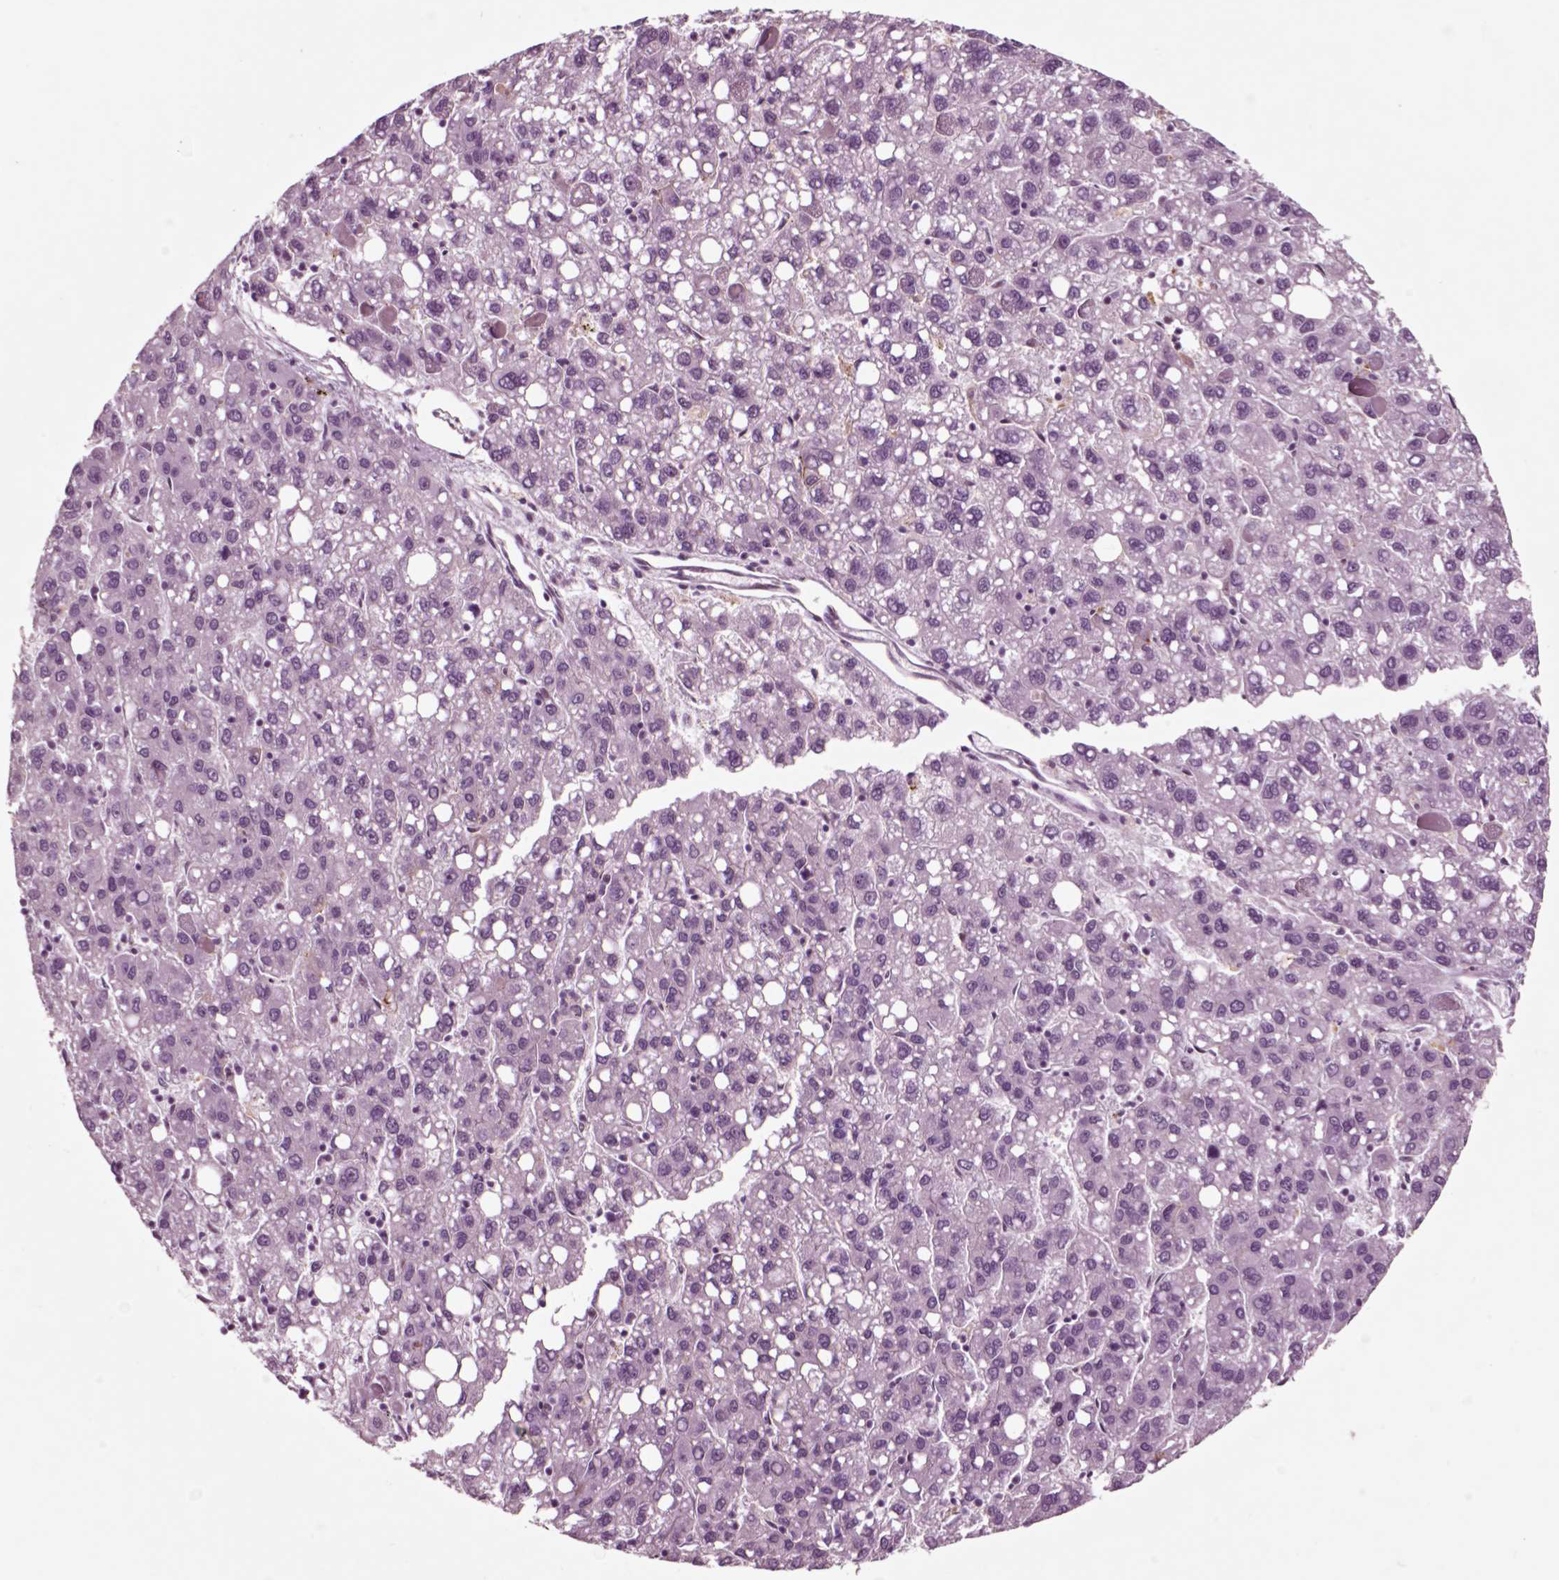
{"staining": {"intensity": "negative", "quantity": "none", "location": "none"}, "tissue": "liver cancer", "cell_type": "Tumor cells", "image_type": "cancer", "snomed": [{"axis": "morphology", "description": "Carcinoma, Hepatocellular, NOS"}, {"axis": "topography", "description": "Liver"}], "caption": "Immunohistochemistry photomicrograph of neoplastic tissue: human liver cancer (hepatocellular carcinoma) stained with DAB reveals no significant protein positivity in tumor cells.", "gene": "CHGB", "patient": {"sex": "female", "age": 82}}